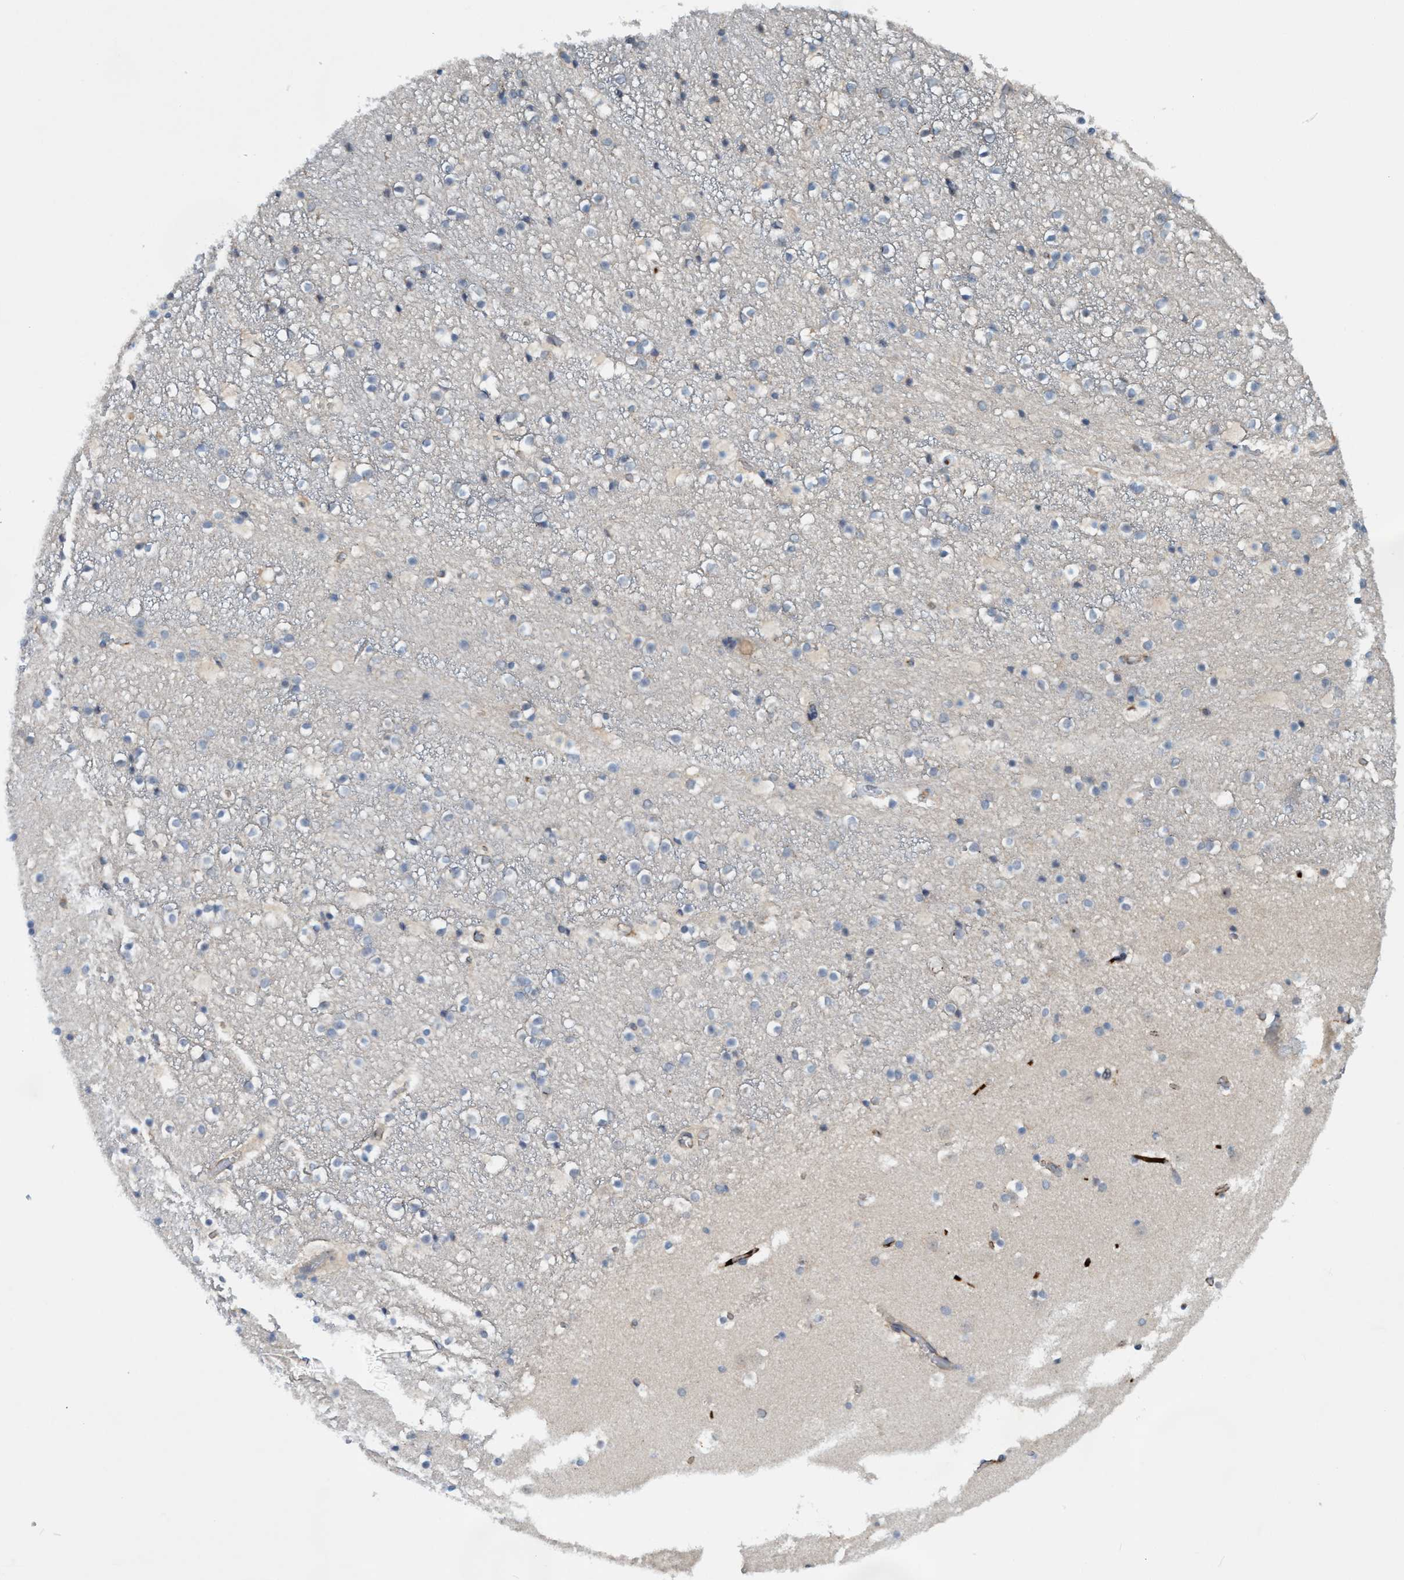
{"staining": {"intensity": "weak", "quantity": "<25%", "location": "cytoplasmic/membranous"}, "tissue": "caudate", "cell_type": "Glial cells", "image_type": "normal", "snomed": [{"axis": "morphology", "description": "Normal tissue, NOS"}, {"axis": "topography", "description": "Lateral ventricle wall"}], "caption": "Glial cells show no significant positivity in normal caudate.", "gene": "TRIM65", "patient": {"sex": "male", "age": 45}}